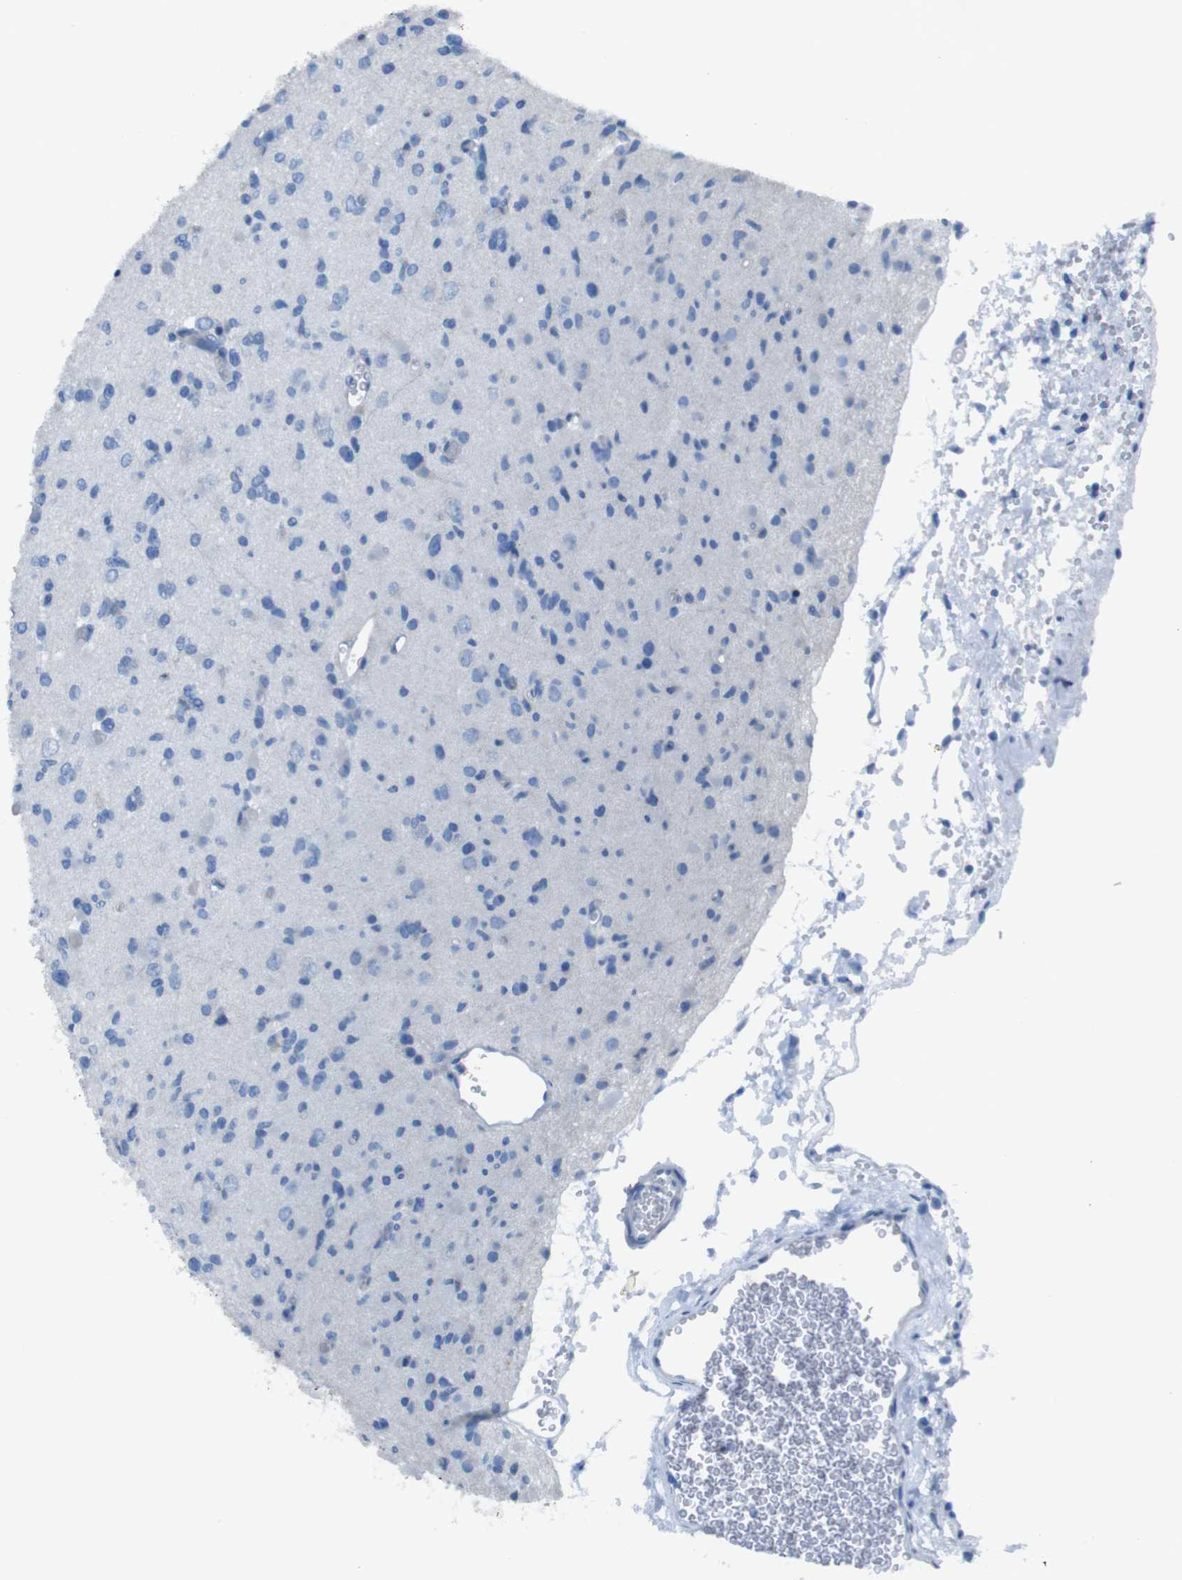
{"staining": {"intensity": "negative", "quantity": "none", "location": "none"}, "tissue": "glioma", "cell_type": "Tumor cells", "image_type": "cancer", "snomed": [{"axis": "morphology", "description": "Glioma, malignant, Low grade"}, {"axis": "topography", "description": "Brain"}], "caption": "Immunohistochemistry micrograph of neoplastic tissue: human glioma stained with DAB reveals no significant protein expression in tumor cells. Brightfield microscopy of IHC stained with DAB (3,3'-diaminobenzidine) (brown) and hematoxylin (blue), captured at high magnification.", "gene": "CYP2C8", "patient": {"sex": "female", "age": 22}}